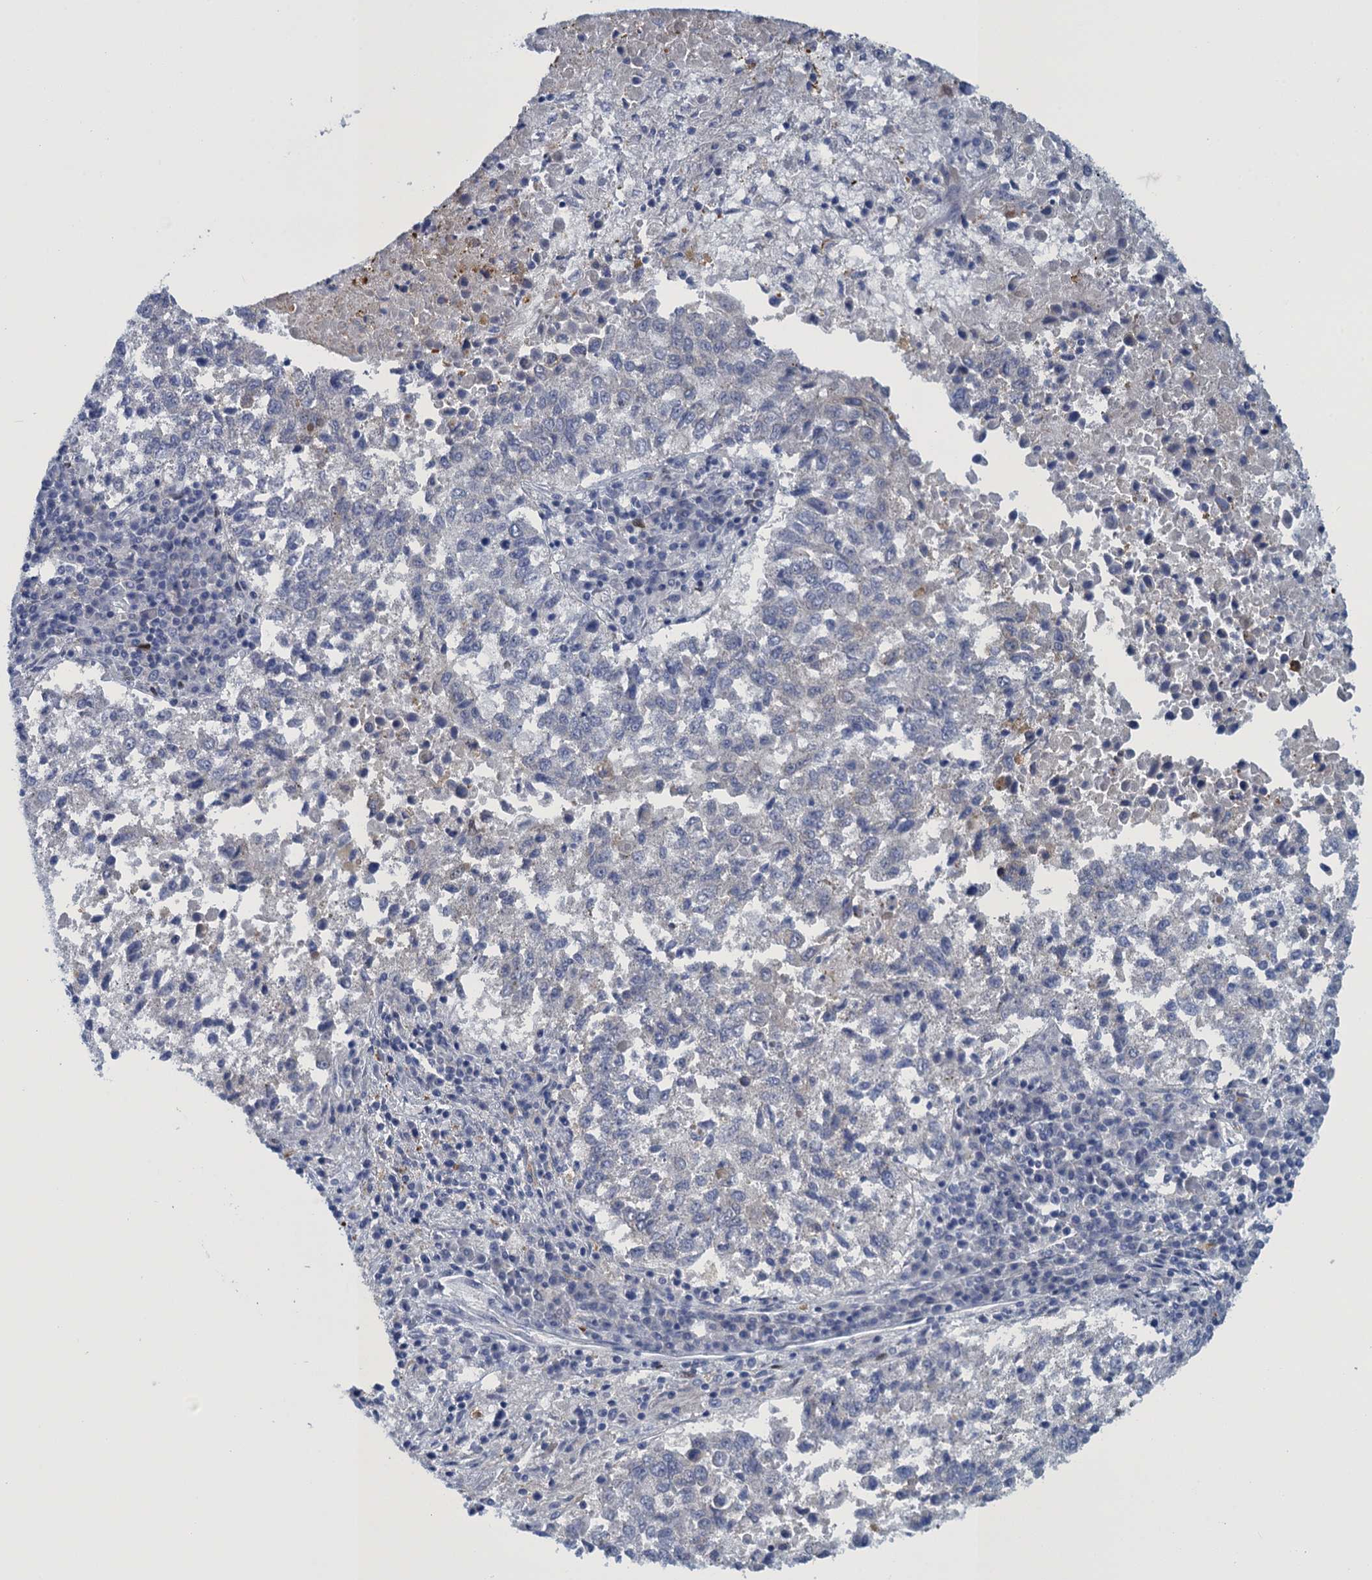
{"staining": {"intensity": "negative", "quantity": "none", "location": "none"}, "tissue": "lung cancer", "cell_type": "Tumor cells", "image_type": "cancer", "snomed": [{"axis": "morphology", "description": "Squamous cell carcinoma, NOS"}, {"axis": "topography", "description": "Lung"}], "caption": "Human squamous cell carcinoma (lung) stained for a protein using immunohistochemistry exhibits no staining in tumor cells.", "gene": "SCEL", "patient": {"sex": "male", "age": 73}}